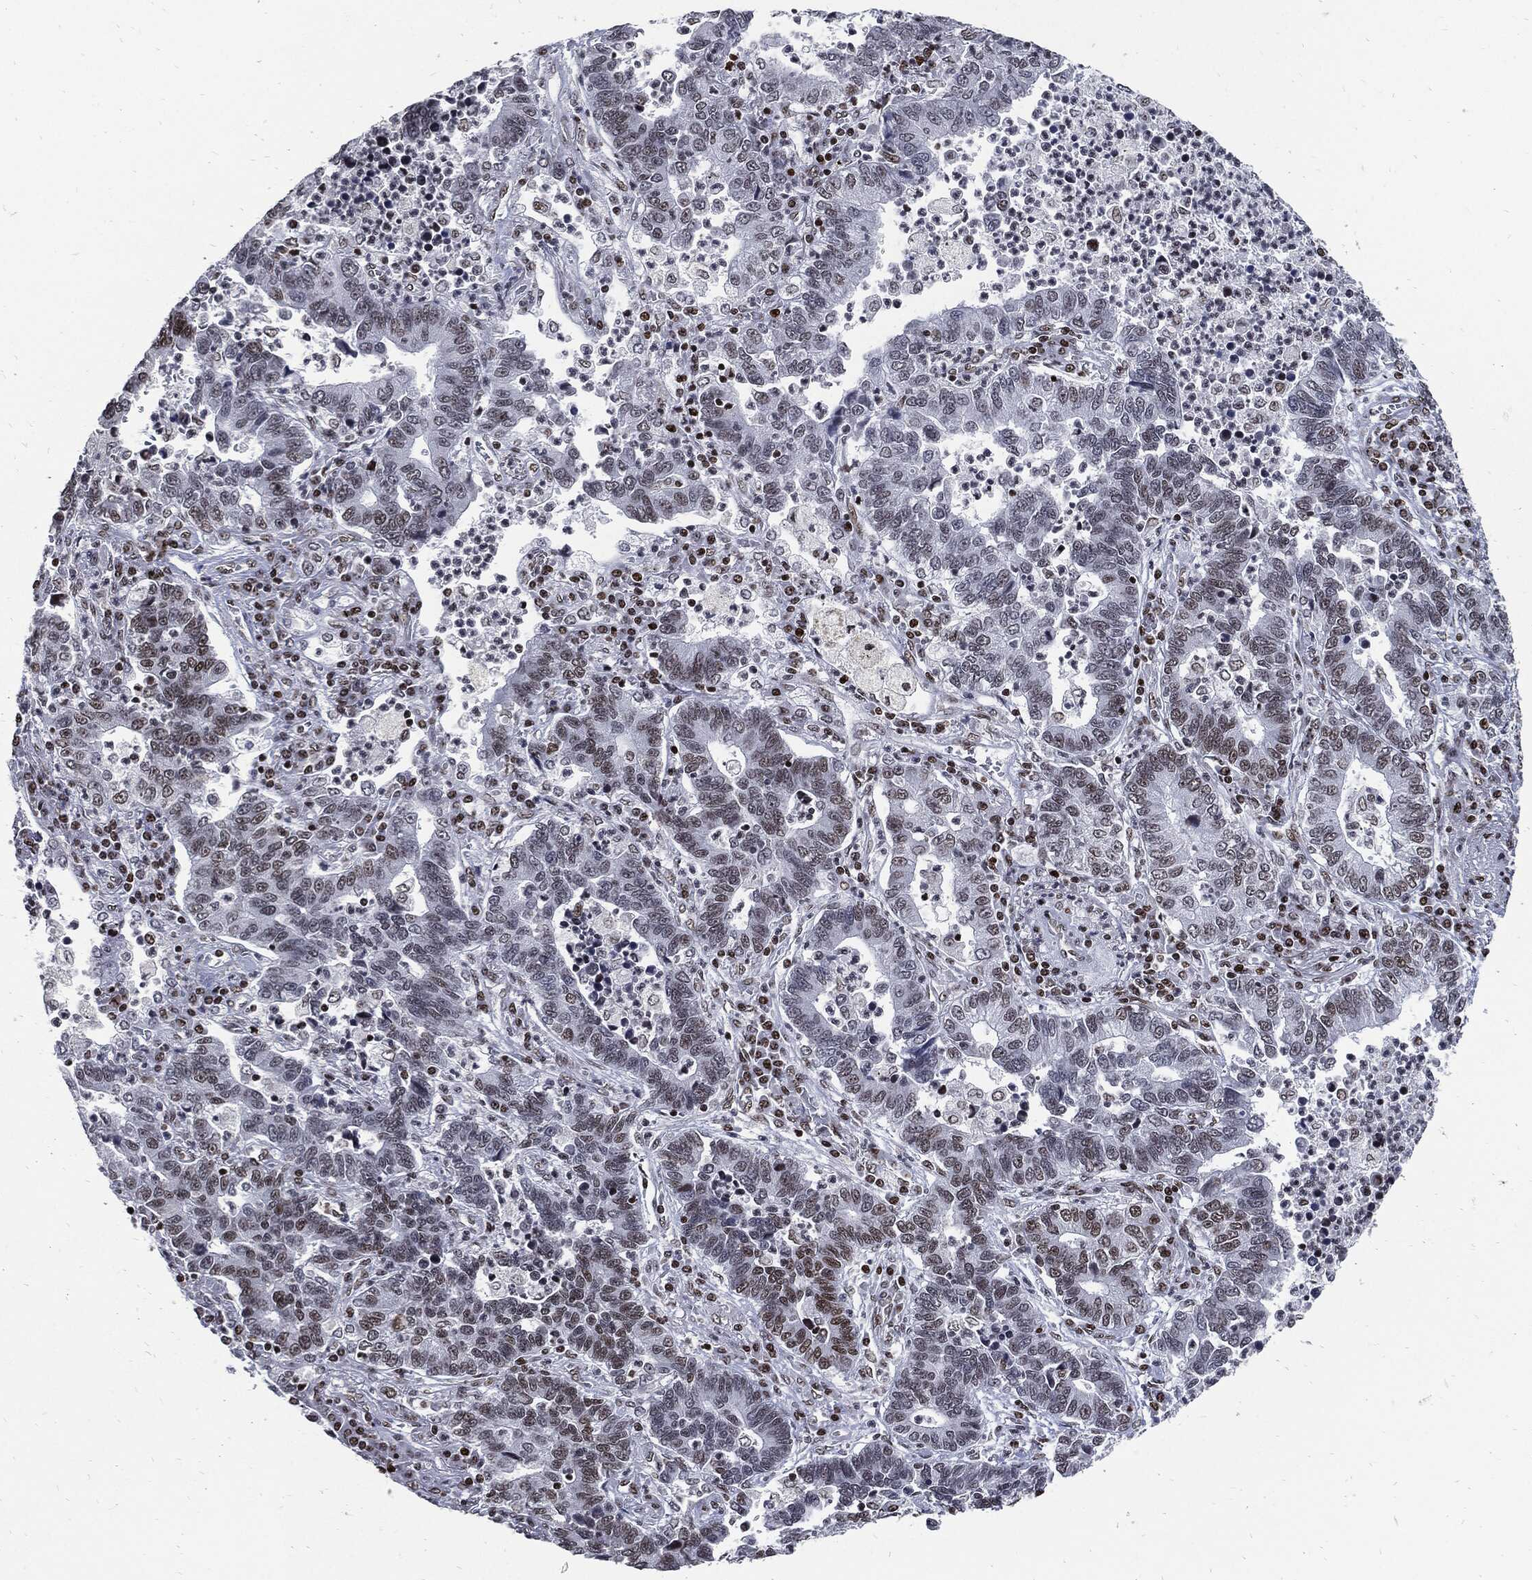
{"staining": {"intensity": "weak", "quantity": "<25%", "location": "nuclear"}, "tissue": "lung cancer", "cell_type": "Tumor cells", "image_type": "cancer", "snomed": [{"axis": "morphology", "description": "Adenocarcinoma, NOS"}, {"axis": "topography", "description": "Lung"}], "caption": "This image is of lung cancer (adenocarcinoma) stained with immunohistochemistry (IHC) to label a protein in brown with the nuclei are counter-stained blue. There is no expression in tumor cells. (DAB immunohistochemistry (IHC), high magnification).", "gene": "TERF2", "patient": {"sex": "female", "age": 57}}